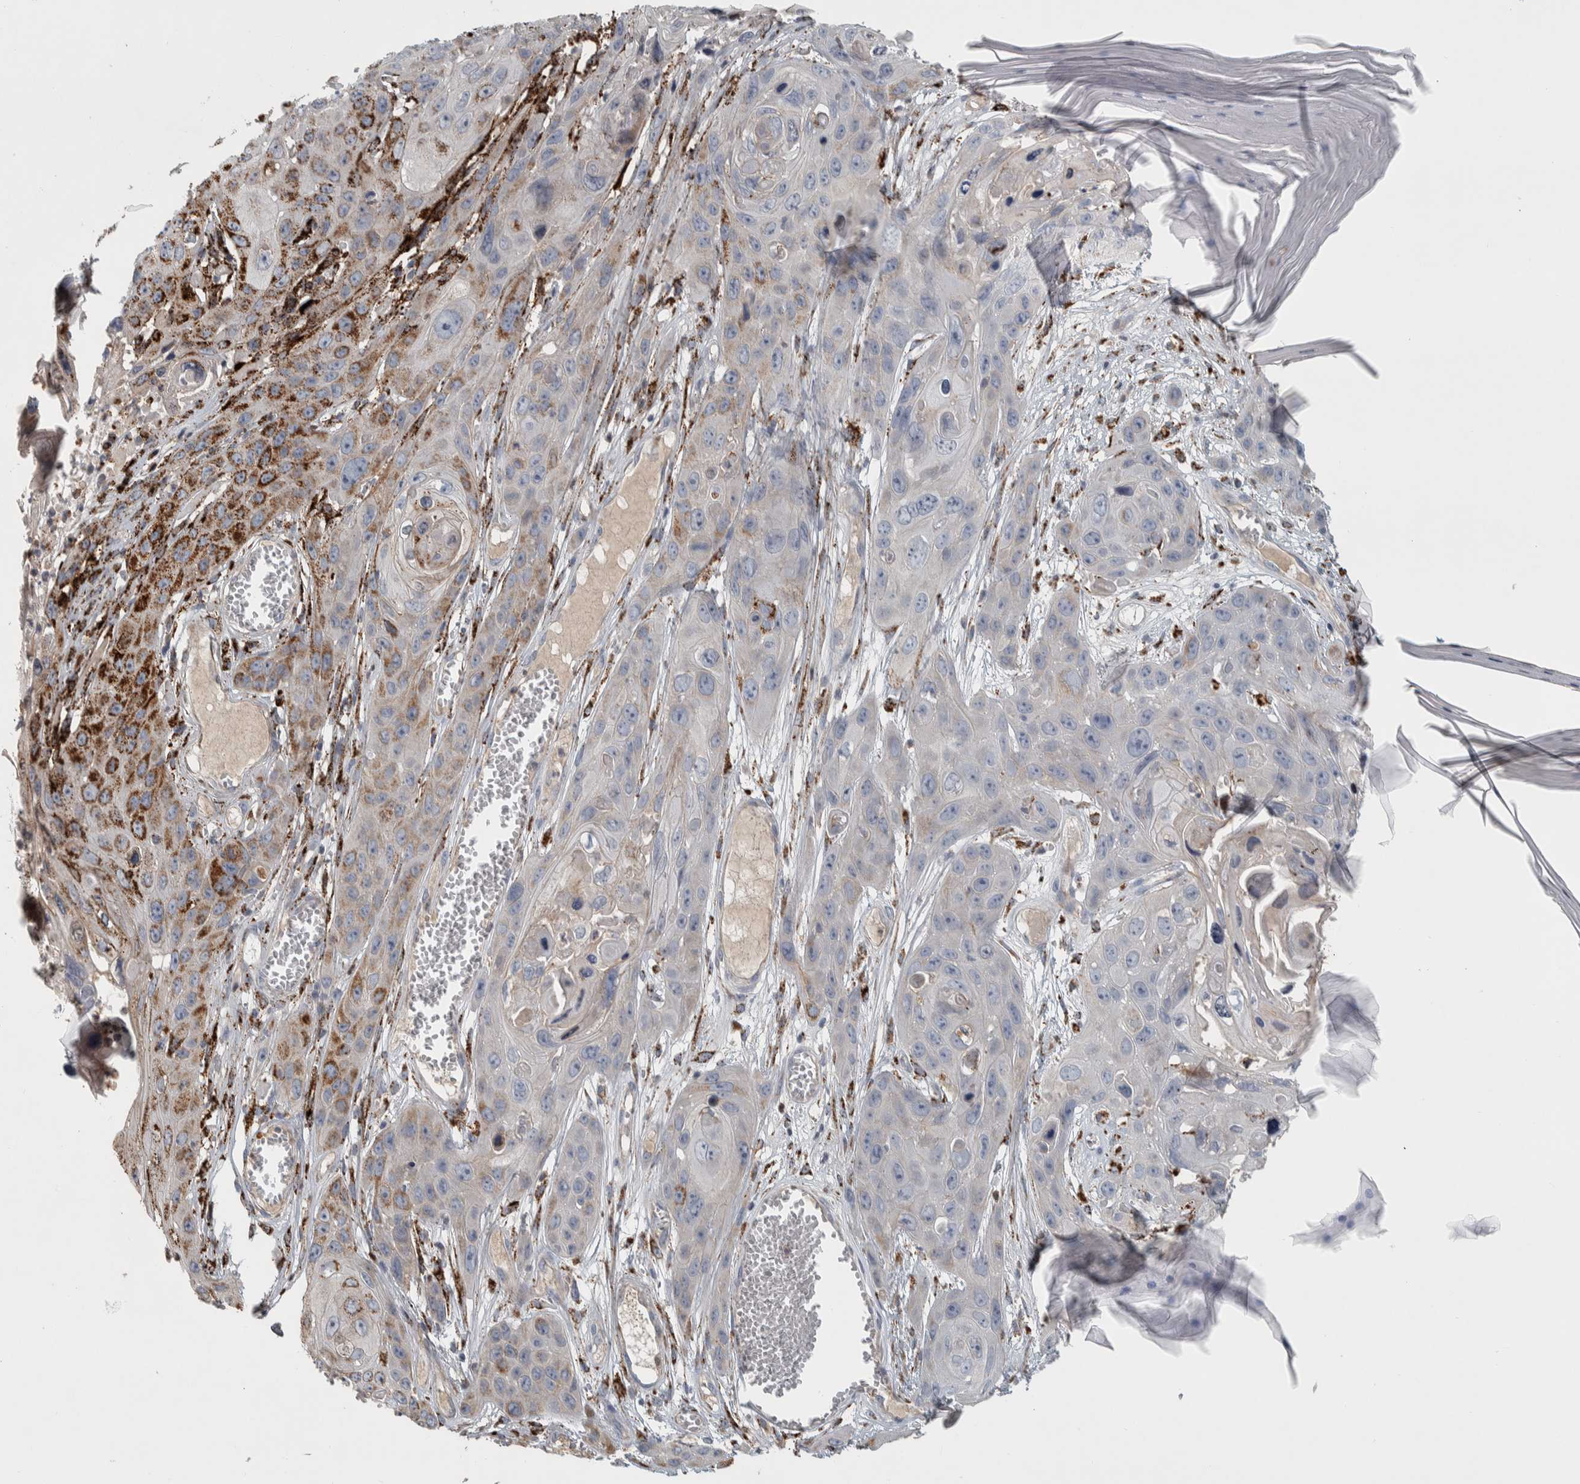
{"staining": {"intensity": "strong", "quantity": "<25%", "location": "cytoplasmic/membranous"}, "tissue": "skin cancer", "cell_type": "Tumor cells", "image_type": "cancer", "snomed": [{"axis": "morphology", "description": "Squamous cell carcinoma, NOS"}, {"axis": "topography", "description": "Skin"}], "caption": "High-power microscopy captured an immunohistochemistry (IHC) micrograph of skin cancer, revealing strong cytoplasmic/membranous positivity in about <25% of tumor cells.", "gene": "FAM78A", "patient": {"sex": "male", "age": 55}}